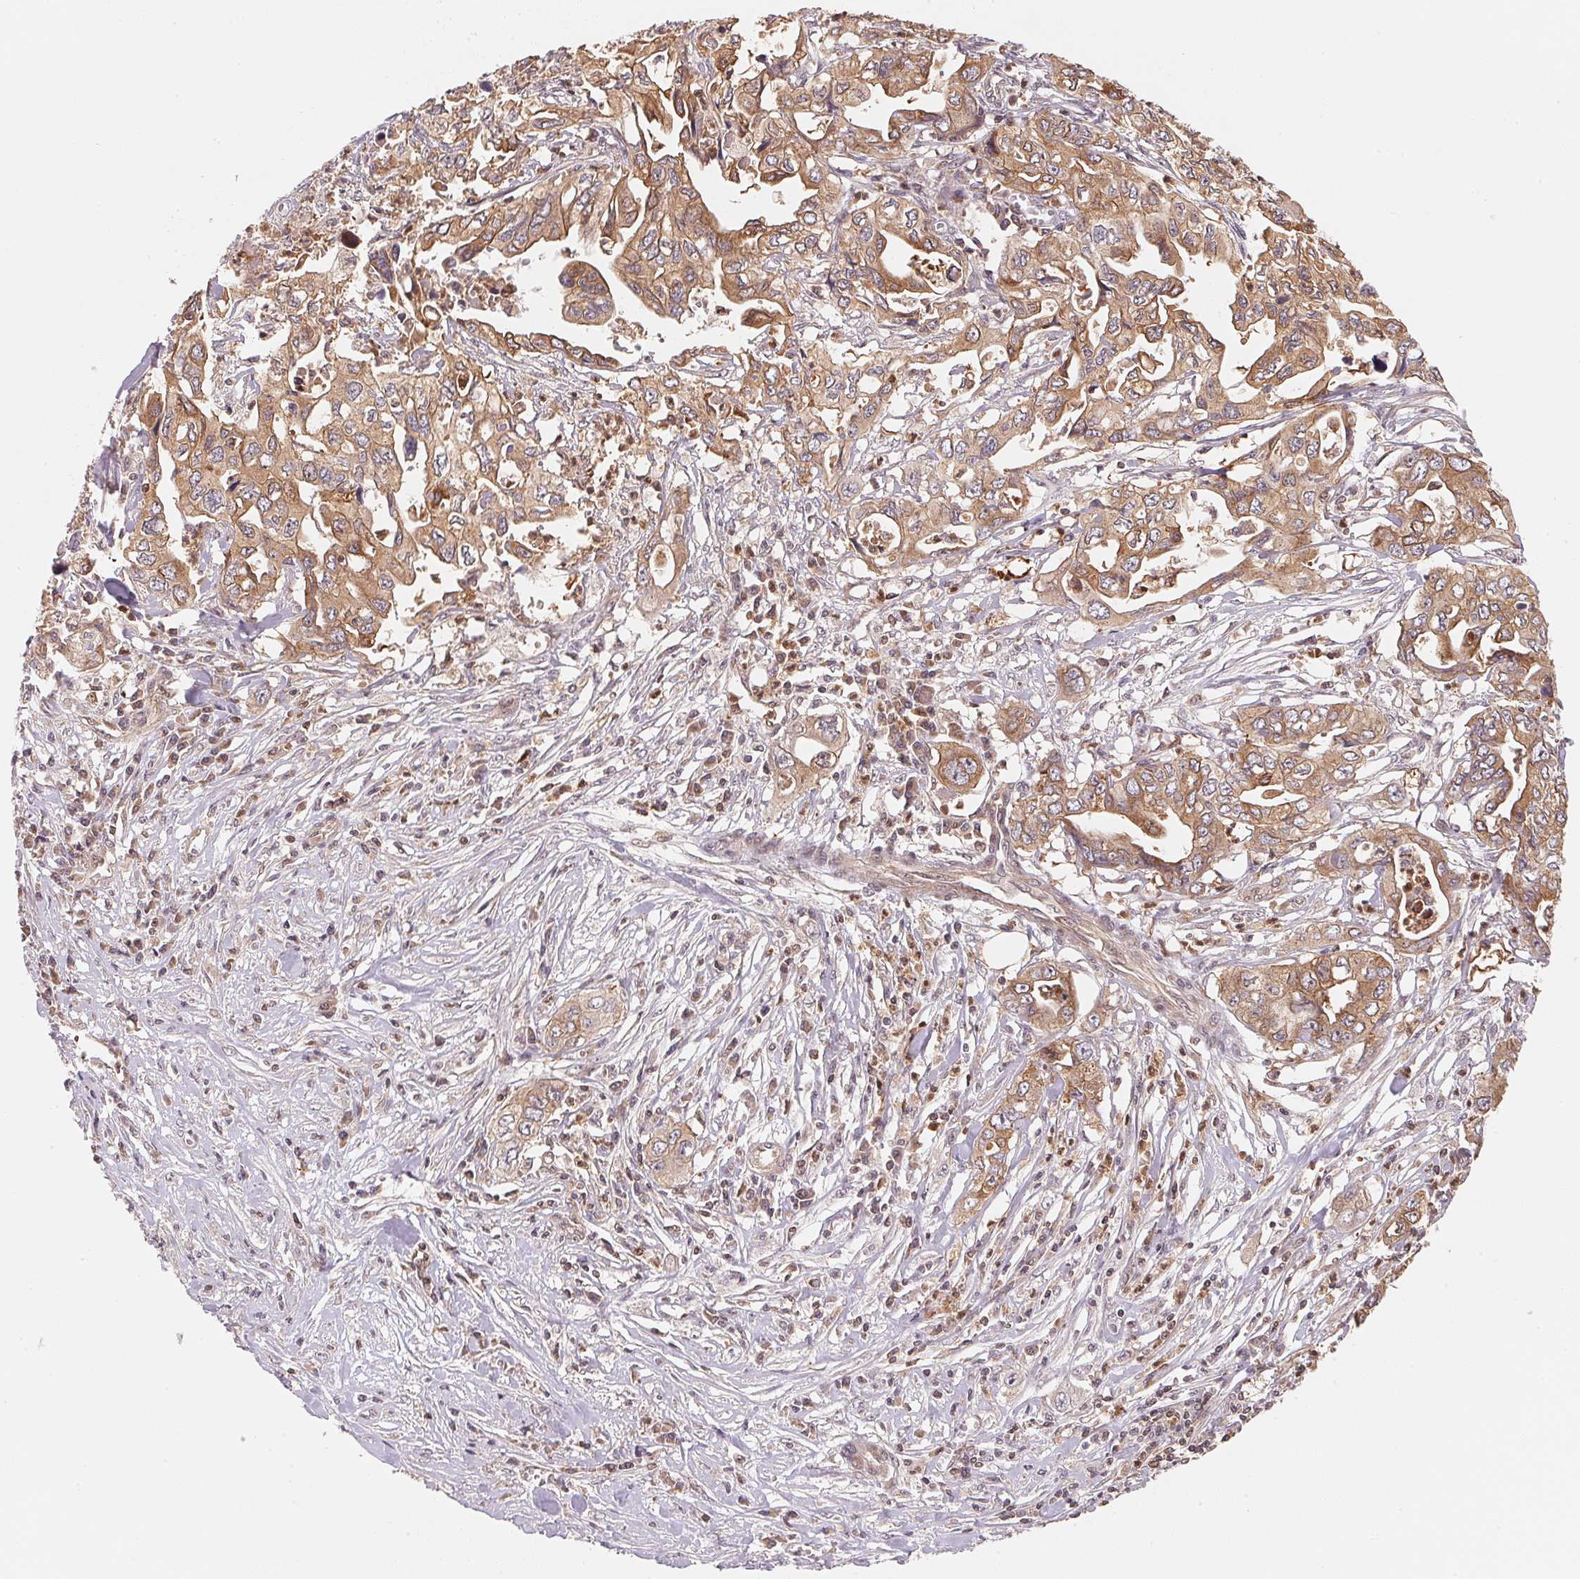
{"staining": {"intensity": "moderate", "quantity": ">75%", "location": "cytoplasmic/membranous"}, "tissue": "pancreatic cancer", "cell_type": "Tumor cells", "image_type": "cancer", "snomed": [{"axis": "morphology", "description": "Adenocarcinoma, NOS"}, {"axis": "topography", "description": "Pancreas"}], "caption": "Brown immunohistochemical staining in adenocarcinoma (pancreatic) displays moderate cytoplasmic/membranous positivity in about >75% of tumor cells.", "gene": "CCDC102B", "patient": {"sex": "male", "age": 68}}